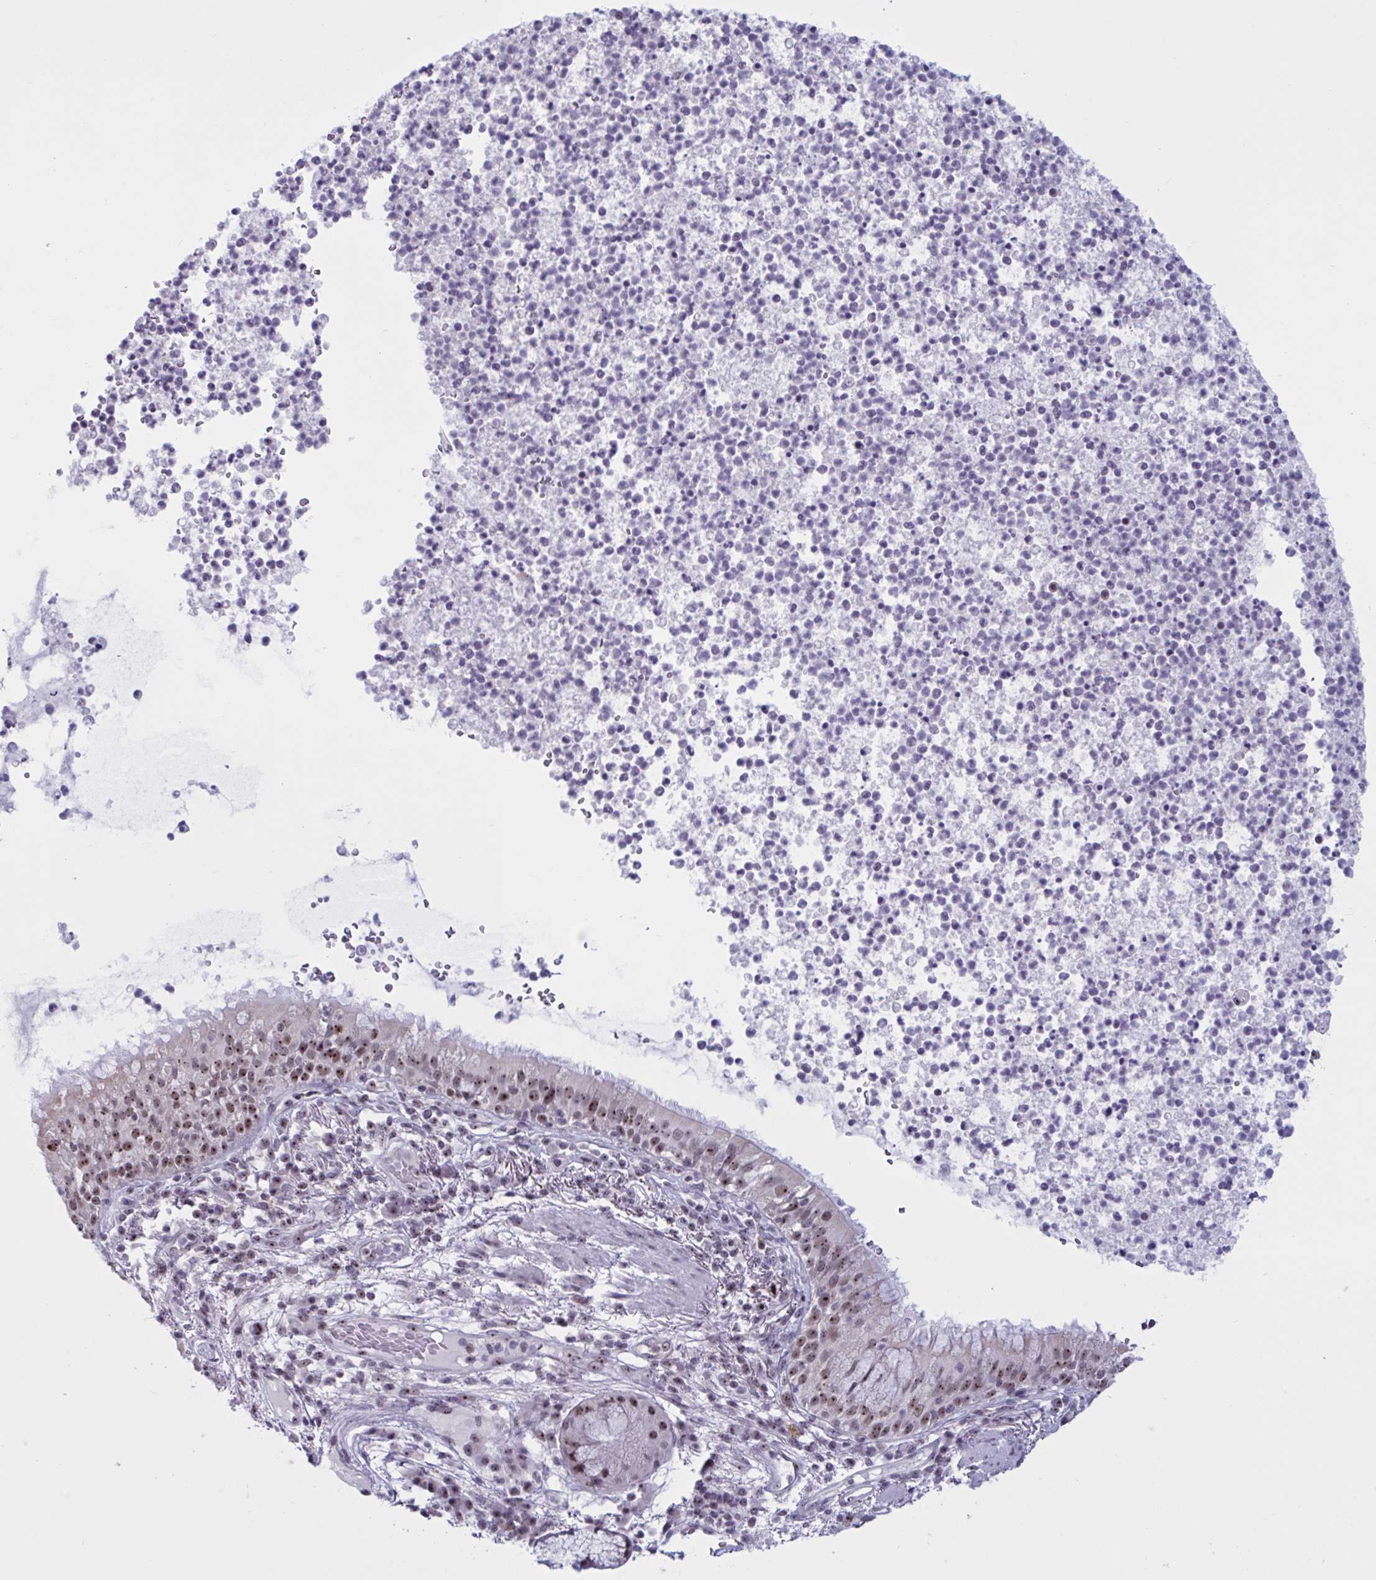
{"staining": {"intensity": "moderate", "quantity": ">75%", "location": "nuclear"}, "tissue": "bronchus", "cell_type": "Respiratory epithelial cells", "image_type": "normal", "snomed": [{"axis": "morphology", "description": "Normal tissue, NOS"}, {"axis": "topography", "description": "Cartilage tissue"}, {"axis": "topography", "description": "Bronchus"}], "caption": "High-power microscopy captured an IHC micrograph of unremarkable bronchus, revealing moderate nuclear expression in approximately >75% of respiratory epithelial cells.", "gene": "TGM6", "patient": {"sex": "male", "age": 56}}